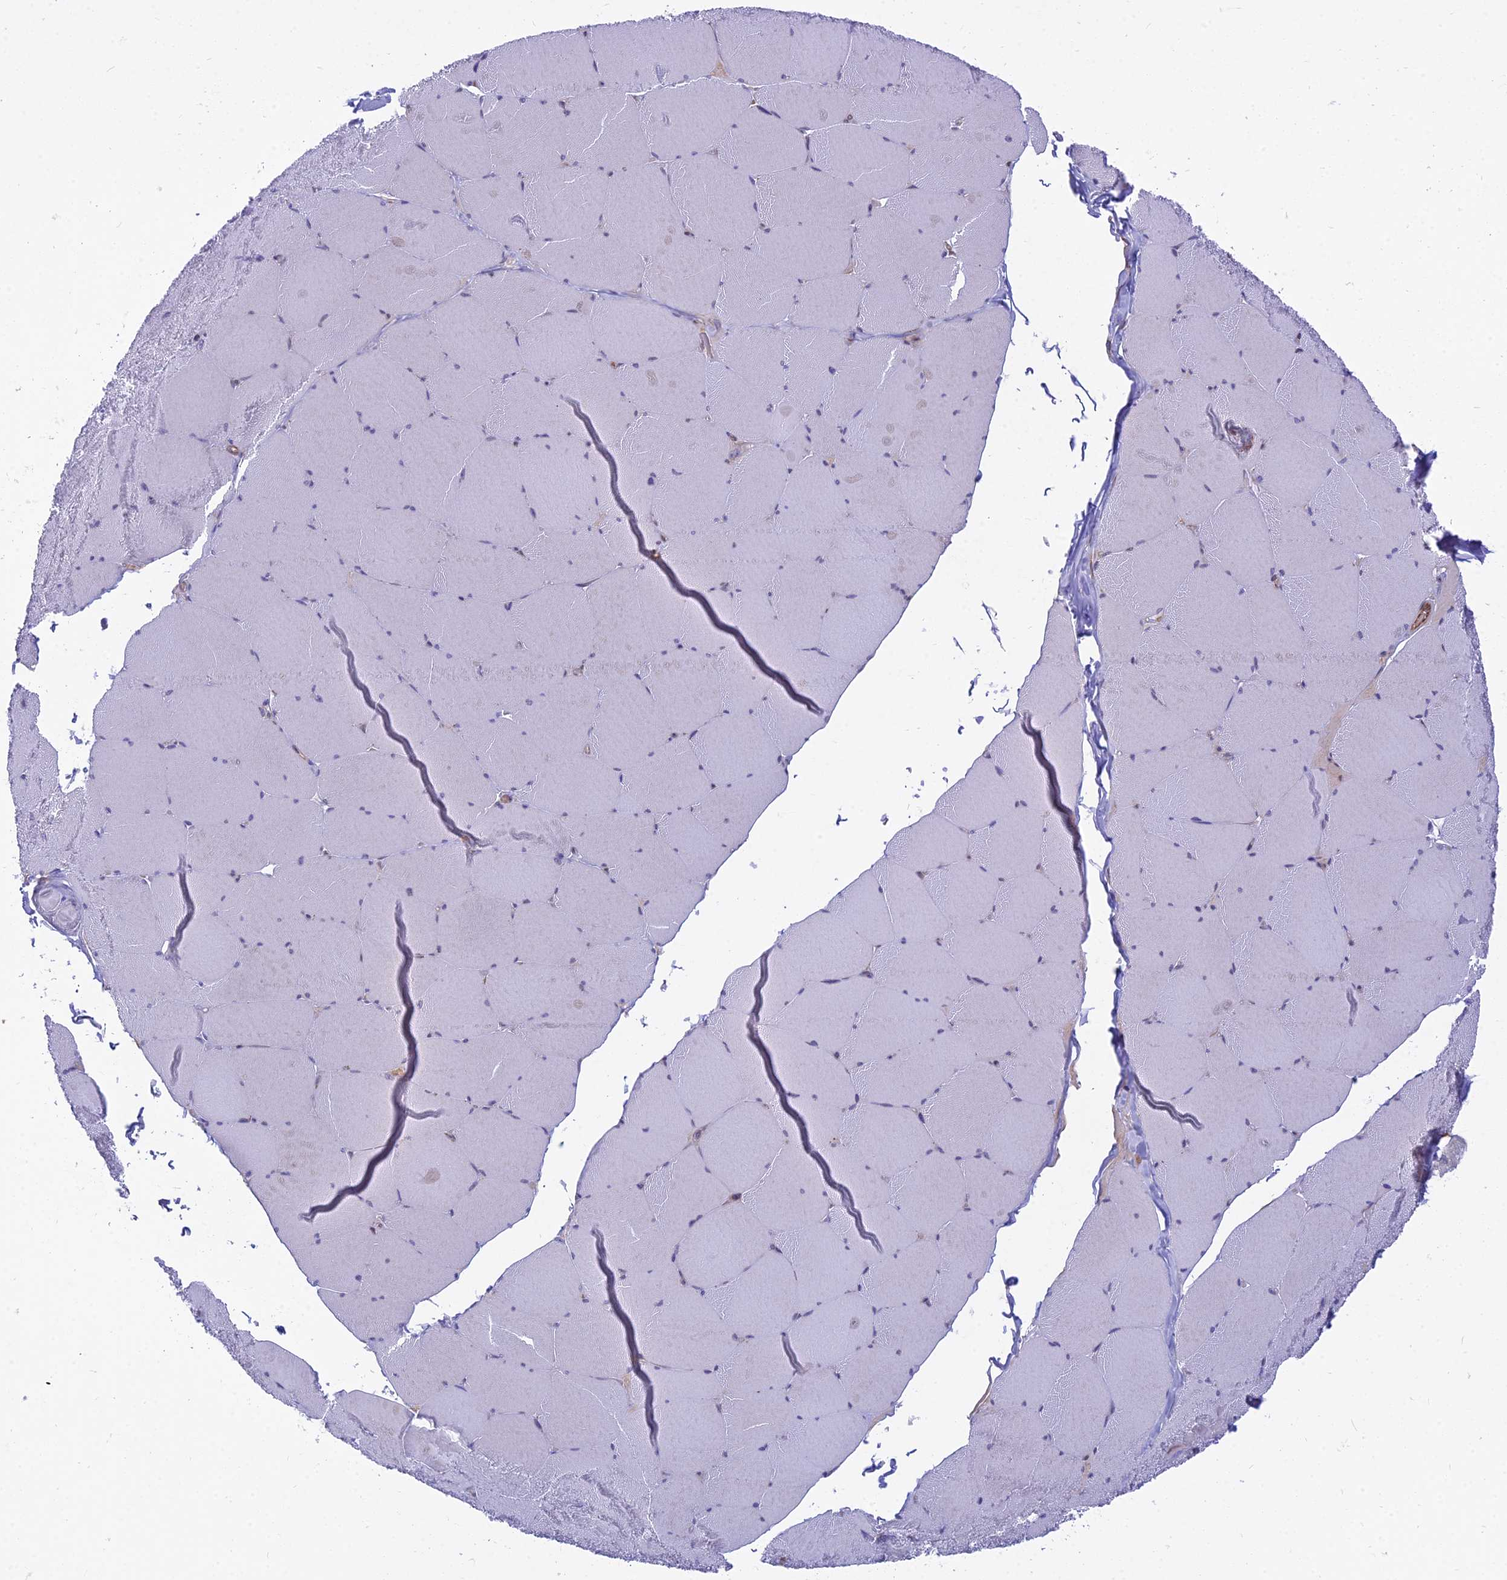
{"staining": {"intensity": "negative", "quantity": "none", "location": "none"}, "tissue": "skeletal muscle", "cell_type": "Myocytes", "image_type": "normal", "snomed": [{"axis": "morphology", "description": "Normal tissue, NOS"}, {"axis": "topography", "description": "Skeletal muscle"}, {"axis": "topography", "description": "Head-Neck"}], "caption": "There is no significant positivity in myocytes of skeletal muscle. Brightfield microscopy of immunohistochemistry stained with DAB (3,3'-diaminobenzidine) (brown) and hematoxylin (blue), captured at high magnification.", "gene": "SAPCD2", "patient": {"sex": "male", "age": 66}}